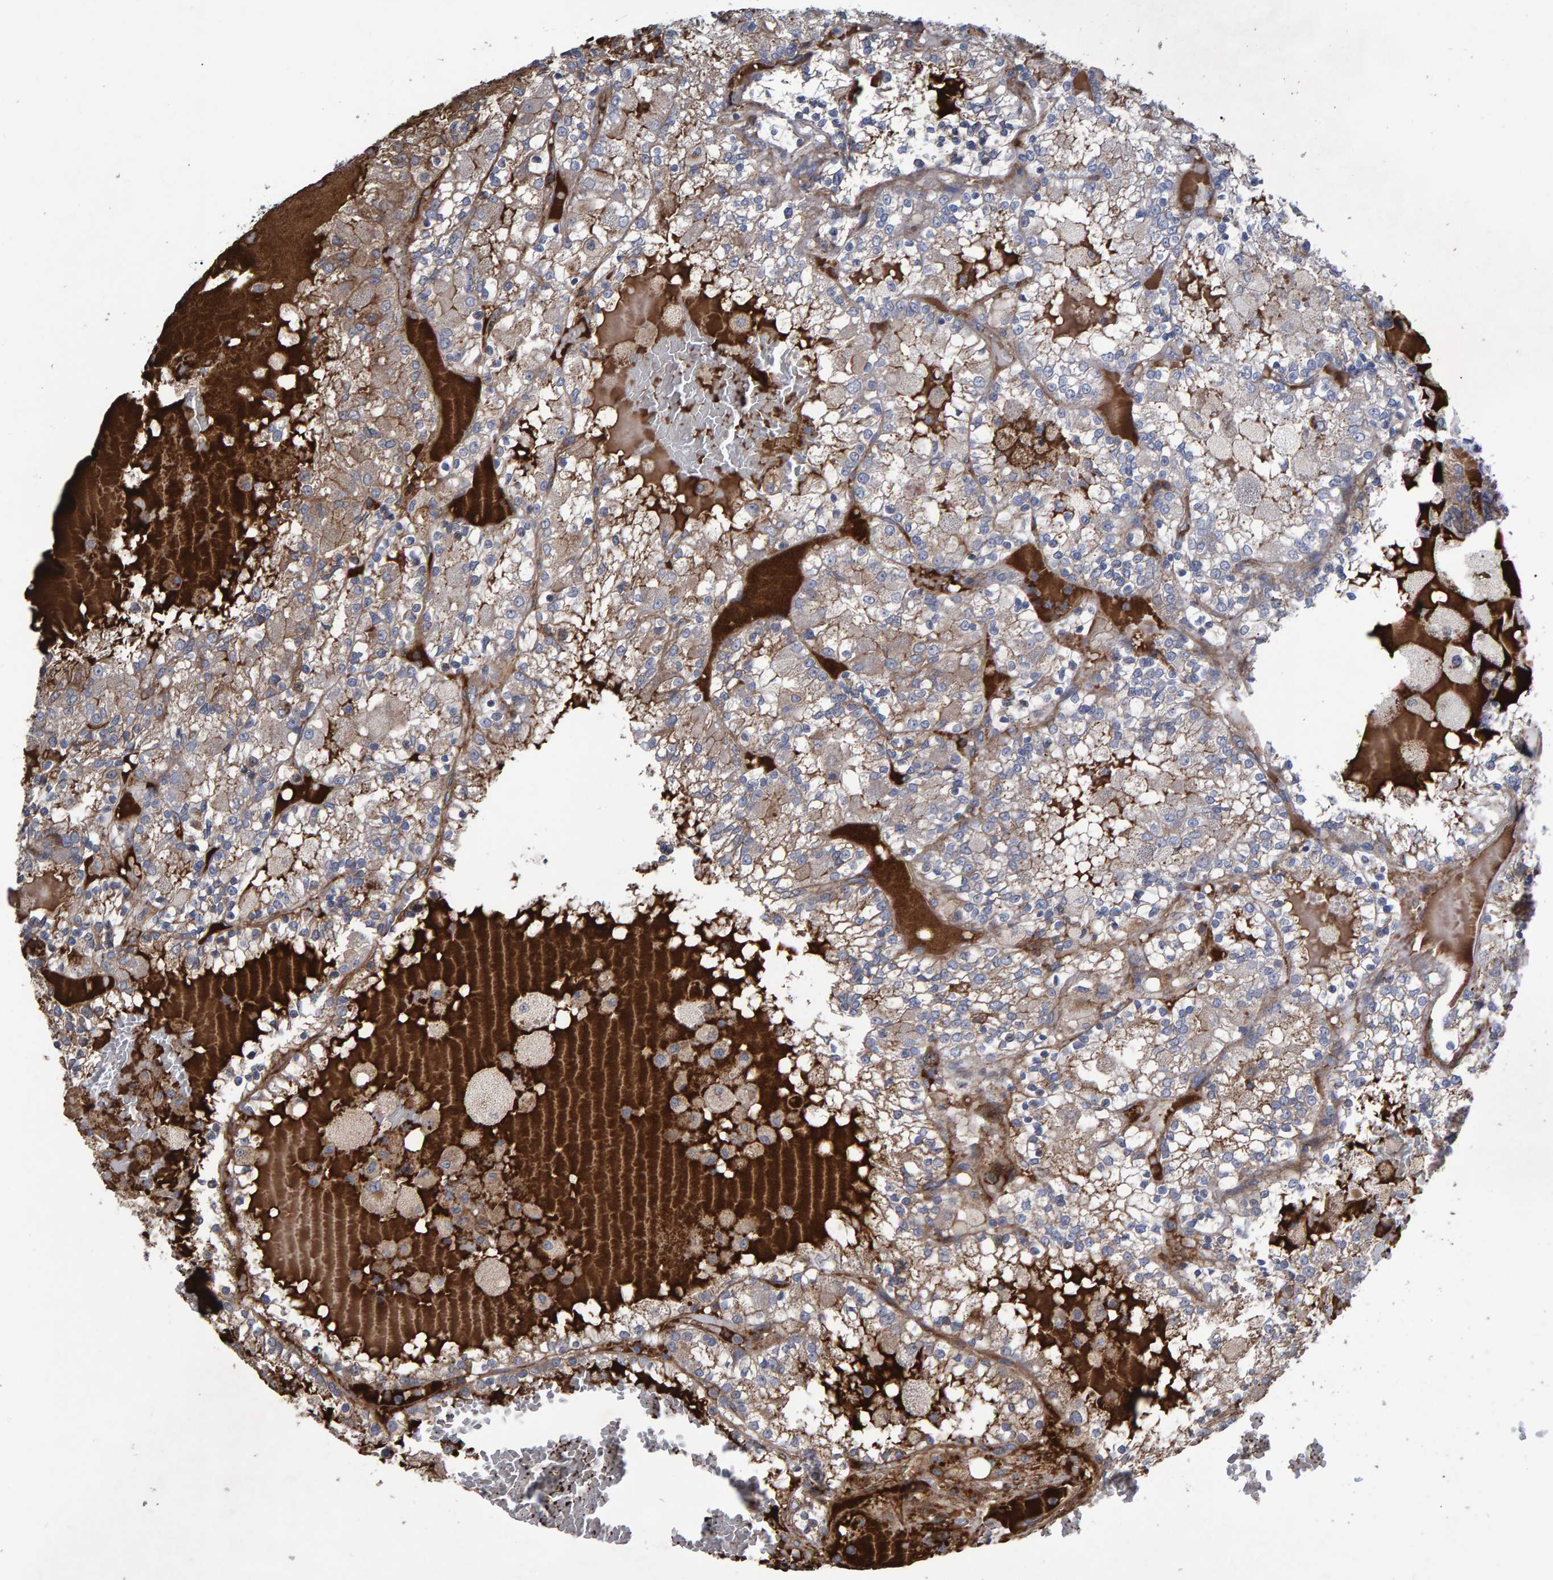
{"staining": {"intensity": "weak", "quantity": "25%-75%", "location": "cytoplasmic/membranous"}, "tissue": "renal cancer", "cell_type": "Tumor cells", "image_type": "cancer", "snomed": [{"axis": "morphology", "description": "Adenocarcinoma, NOS"}, {"axis": "topography", "description": "Kidney"}], "caption": "A high-resolution photomicrograph shows IHC staining of renal cancer (adenocarcinoma), which reveals weak cytoplasmic/membranous positivity in about 25%-75% of tumor cells. (Stains: DAB in brown, nuclei in blue, Microscopy: brightfield microscopy at high magnification).", "gene": "SLIT2", "patient": {"sex": "female", "age": 56}}